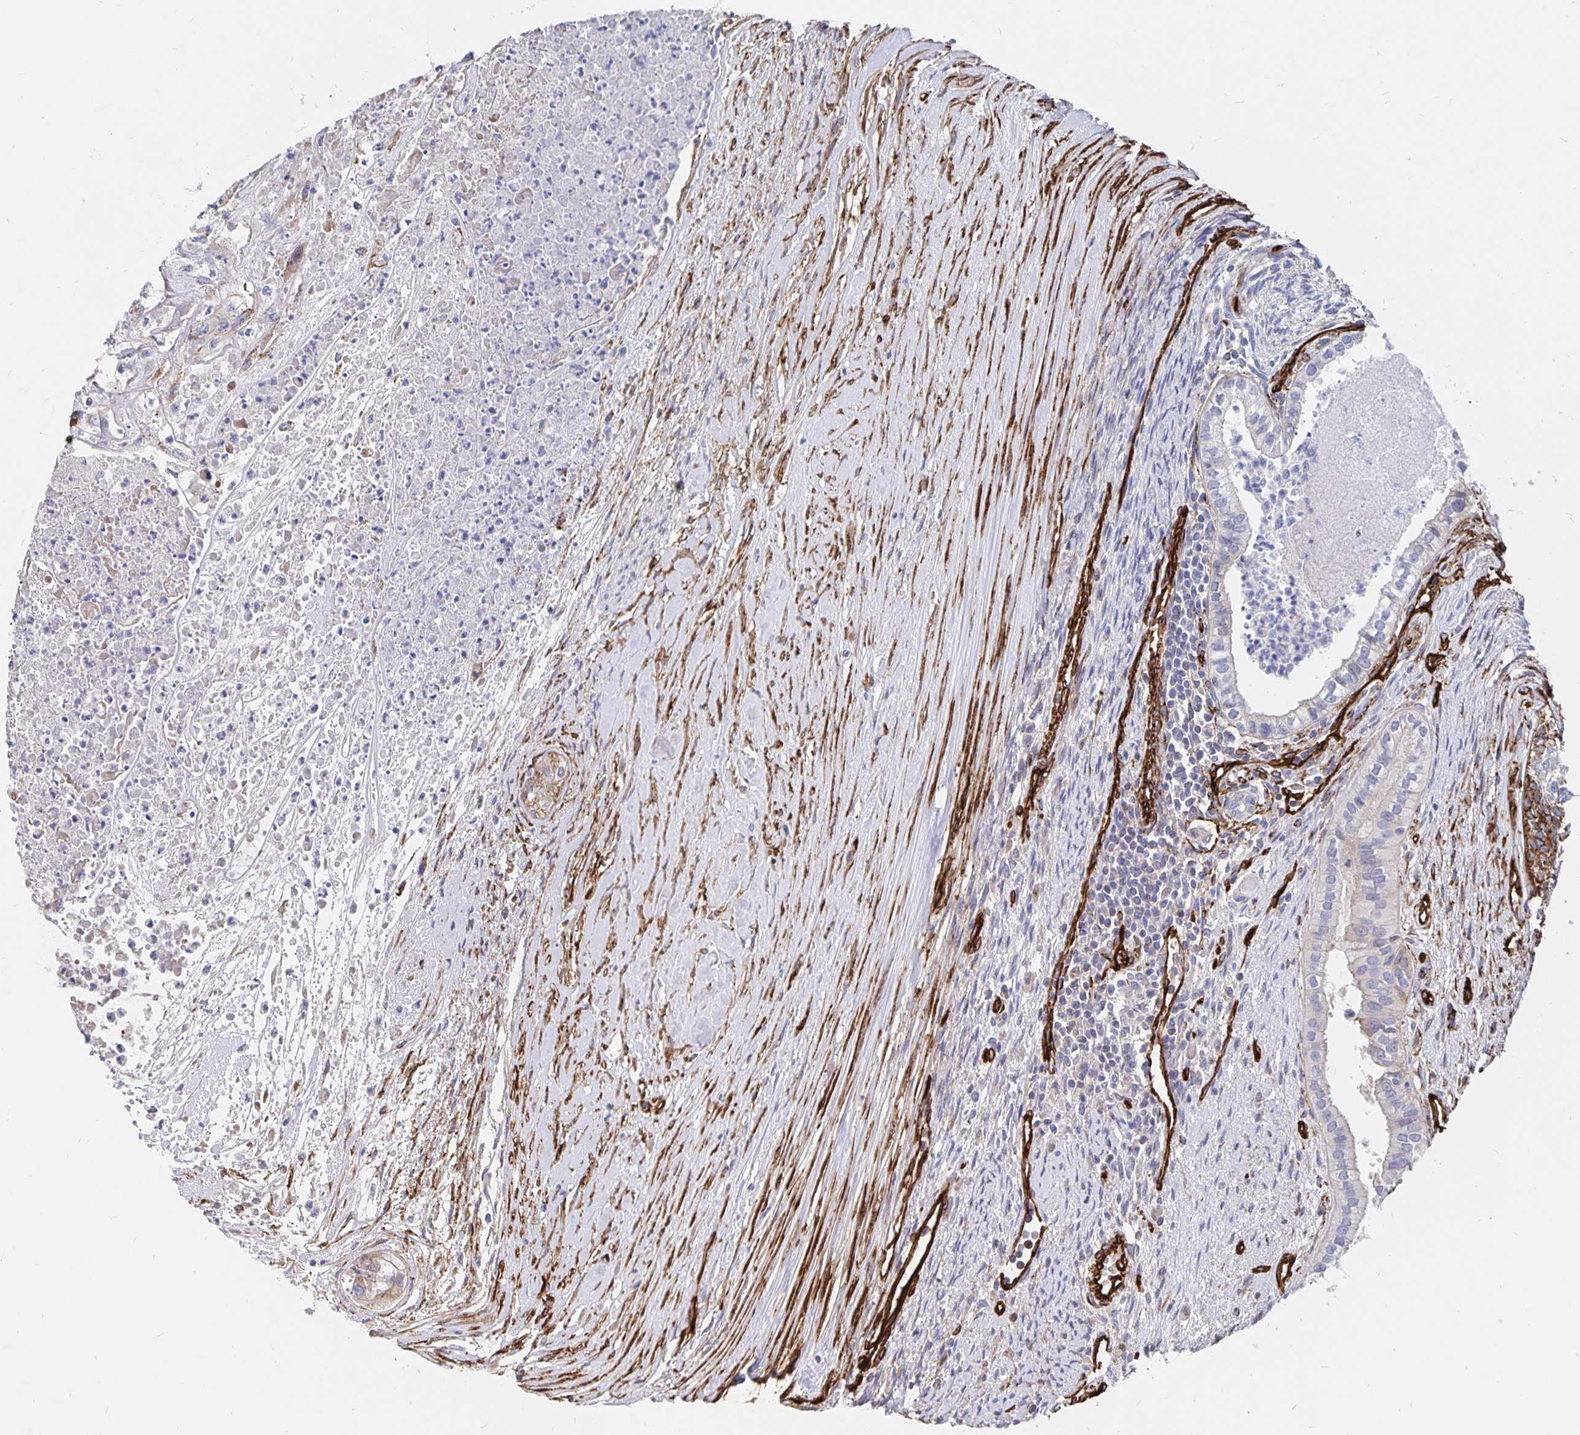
{"staining": {"intensity": "strong", "quantity": "<25%", "location": "cytoplasmic/membranous"}, "tissue": "testis cancer", "cell_type": "Tumor cells", "image_type": "cancer", "snomed": [{"axis": "morphology", "description": "Carcinoma, Embryonal, NOS"}, {"axis": "topography", "description": "Testis"}], "caption": "The immunohistochemical stain highlights strong cytoplasmic/membranous expression in tumor cells of embryonal carcinoma (testis) tissue.", "gene": "DCHS2", "patient": {"sex": "male", "age": 37}}